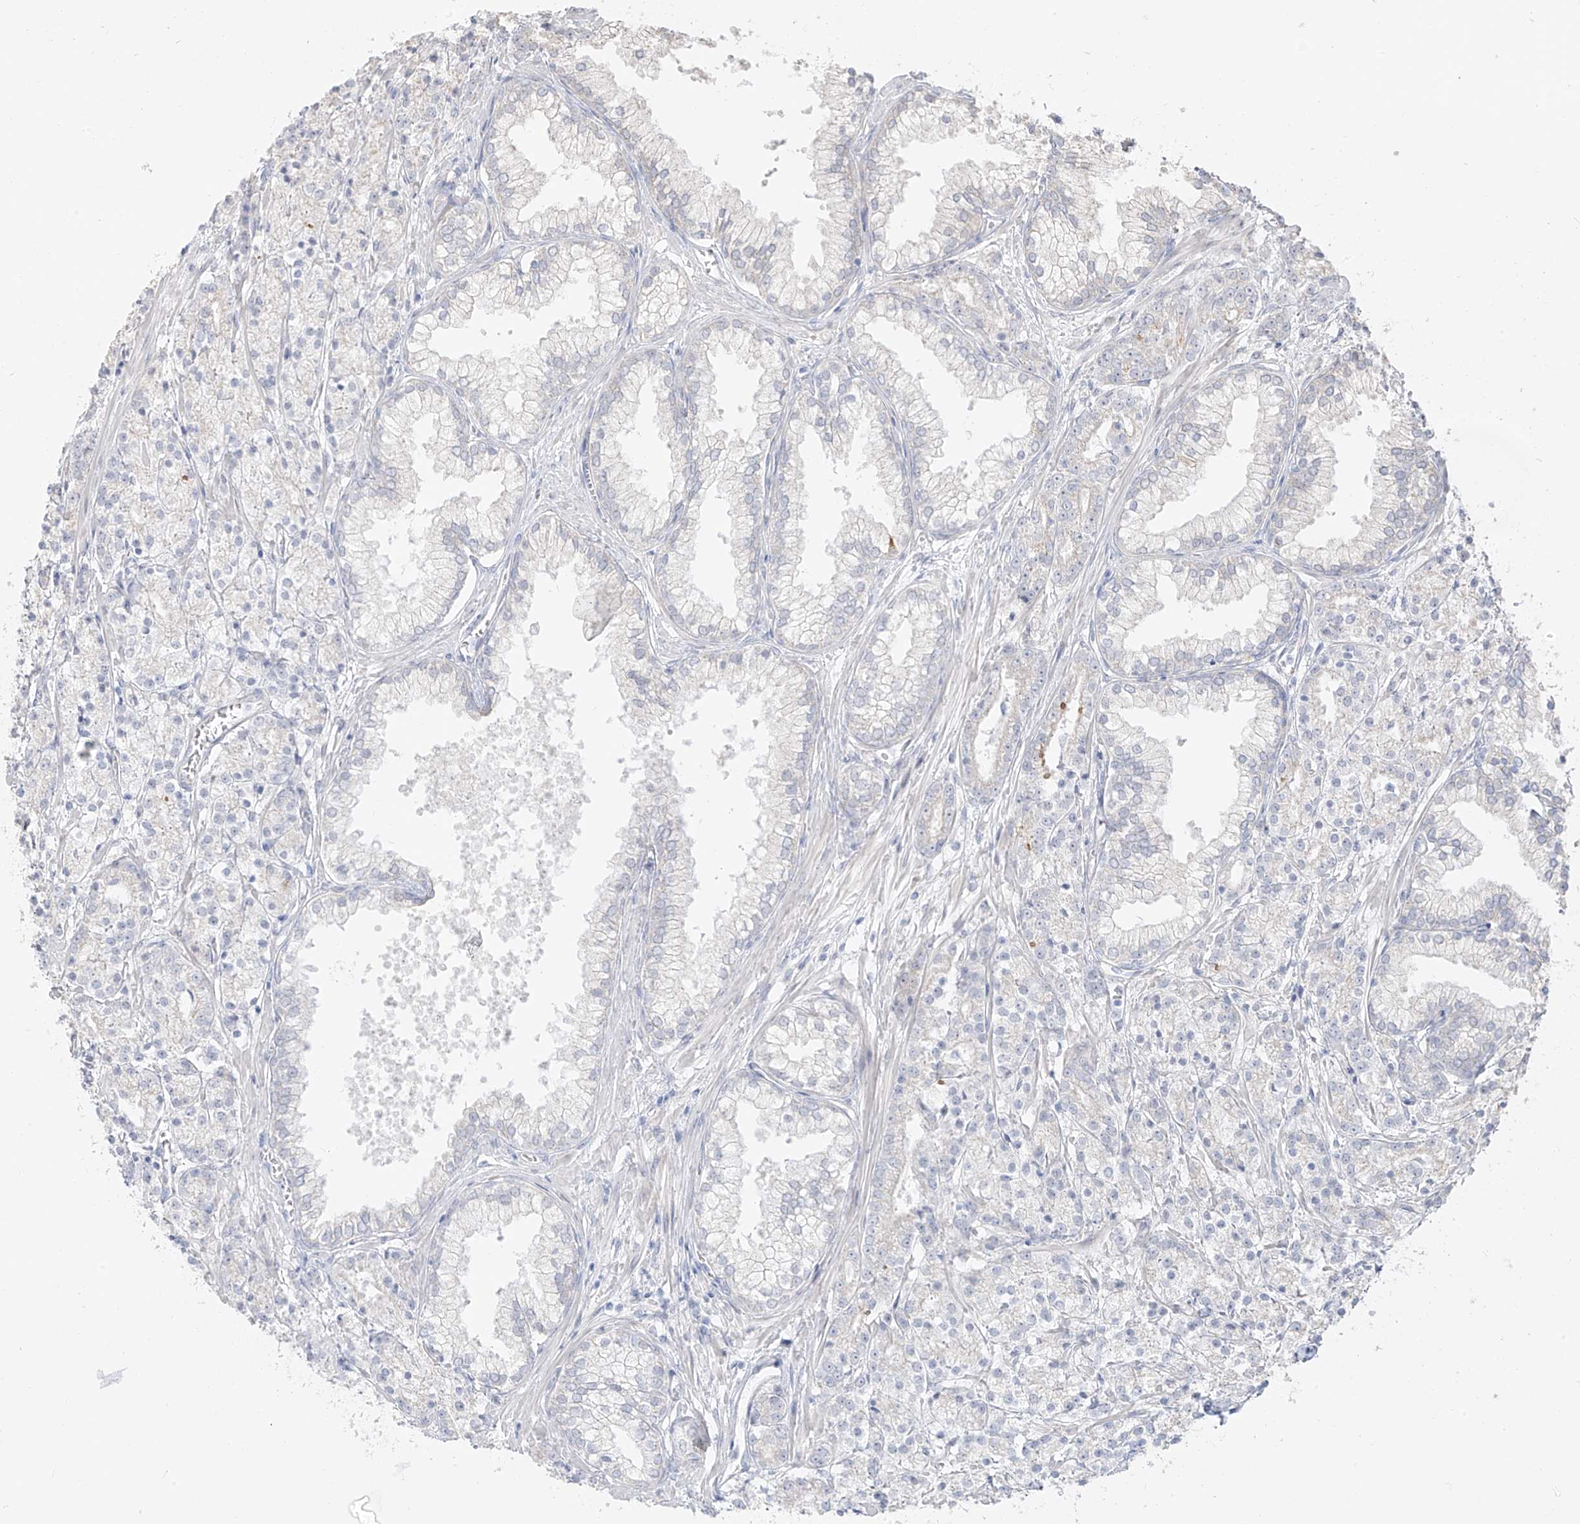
{"staining": {"intensity": "negative", "quantity": "none", "location": "none"}, "tissue": "prostate cancer", "cell_type": "Tumor cells", "image_type": "cancer", "snomed": [{"axis": "morphology", "description": "Adenocarcinoma, High grade"}, {"axis": "topography", "description": "Prostate"}], "caption": "The image displays no staining of tumor cells in prostate cancer.", "gene": "DCDC2", "patient": {"sex": "male", "age": 69}}